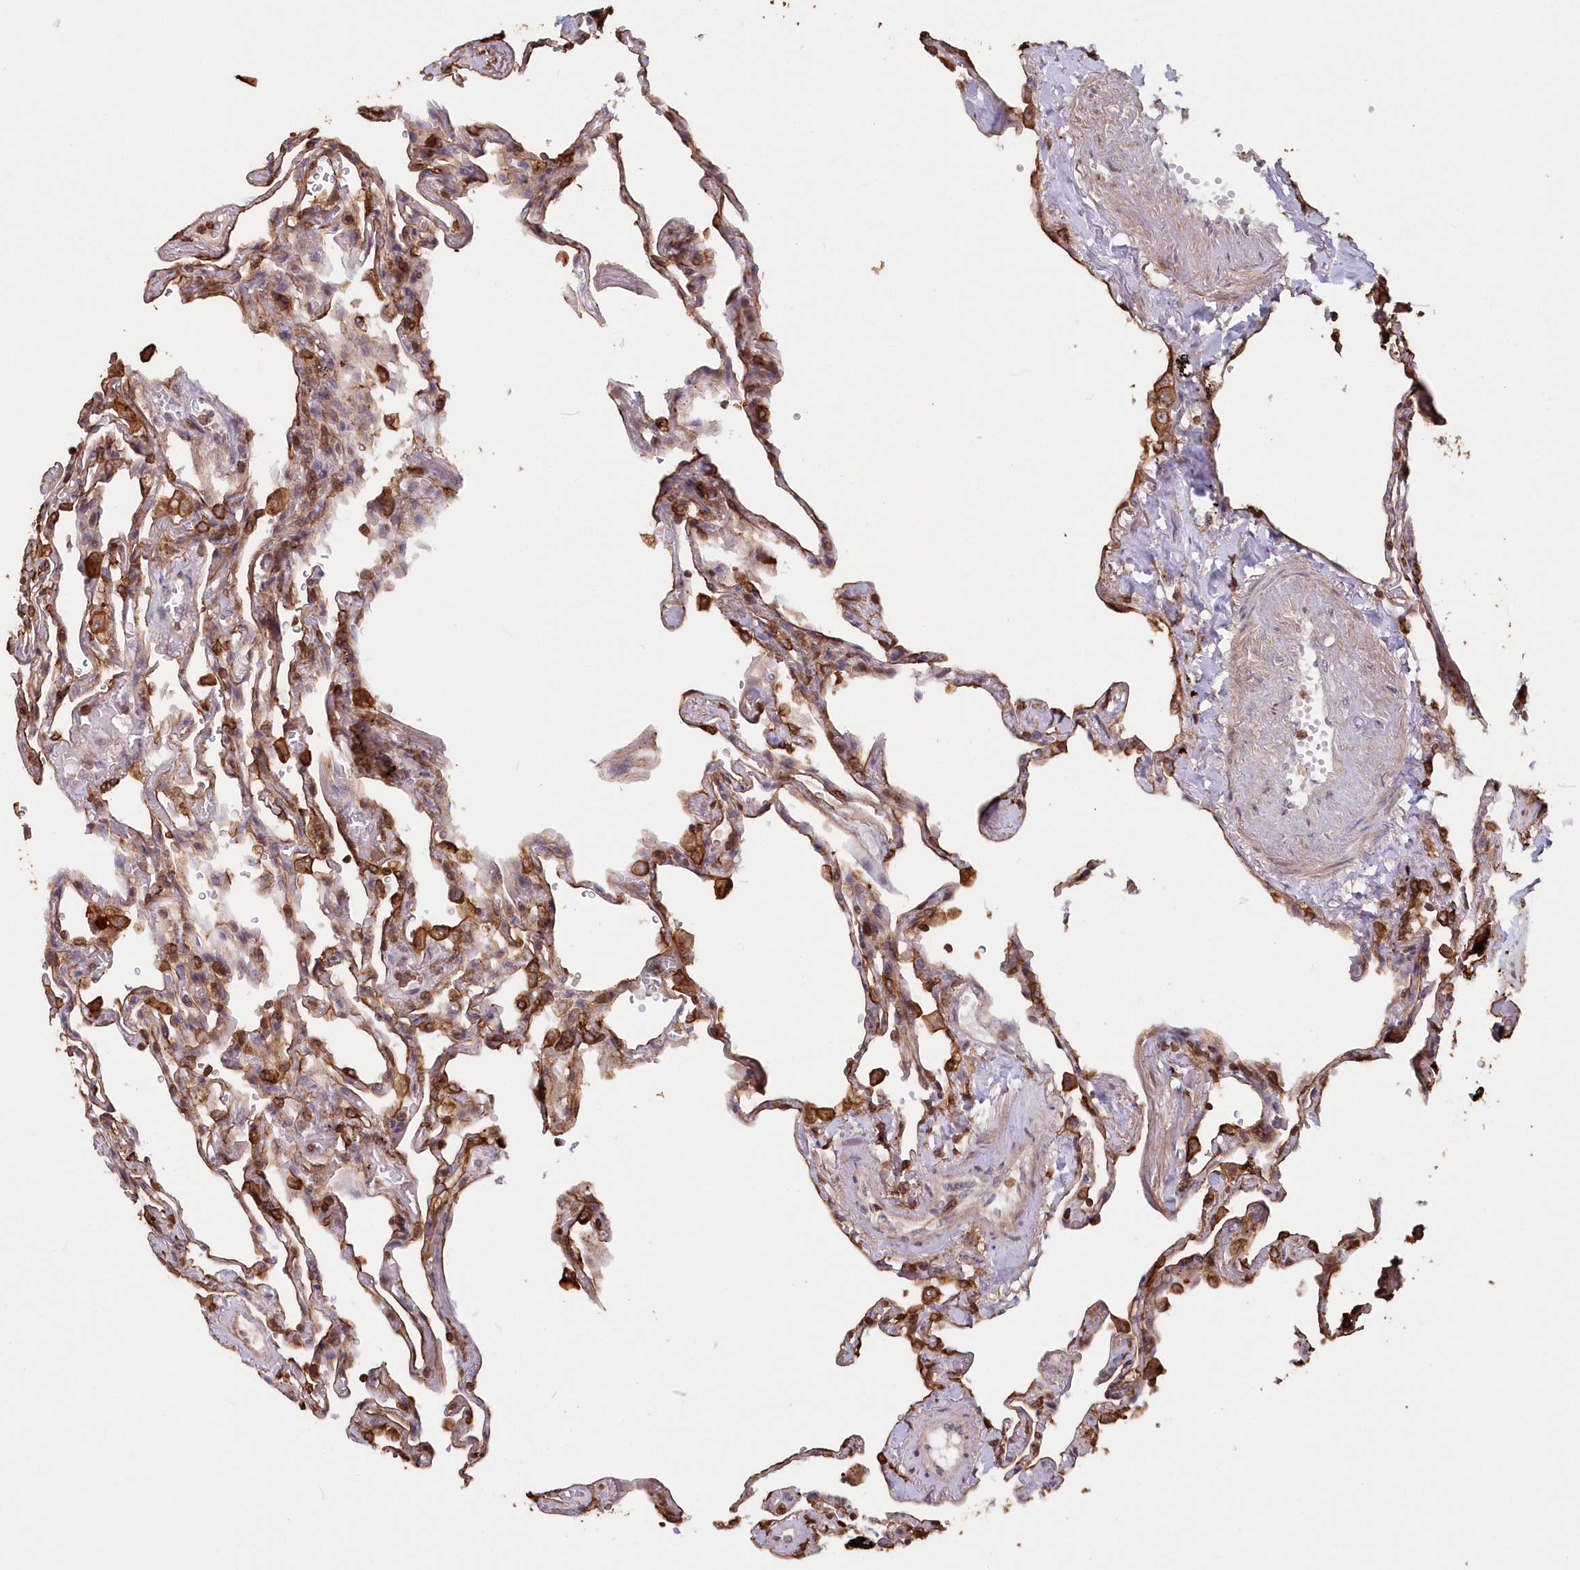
{"staining": {"intensity": "moderate", "quantity": ">75%", "location": "cytoplasmic/membranous"}, "tissue": "lung", "cell_type": "Alveolar cells", "image_type": "normal", "snomed": [{"axis": "morphology", "description": "Normal tissue, NOS"}, {"axis": "topography", "description": "Lung"}], "caption": "High-magnification brightfield microscopy of normal lung stained with DAB (3,3'-diaminobenzidine) (brown) and counterstained with hematoxylin (blue). alveolar cells exhibit moderate cytoplasmic/membranous positivity is appreciated in about>75% of cells. (Stains: DAB in brown, nuclei in blue, Microscopy: brightfield microscopy at high magnification).", "gene": "SNED1", "patient": {"sex": "male", "age": 59}}